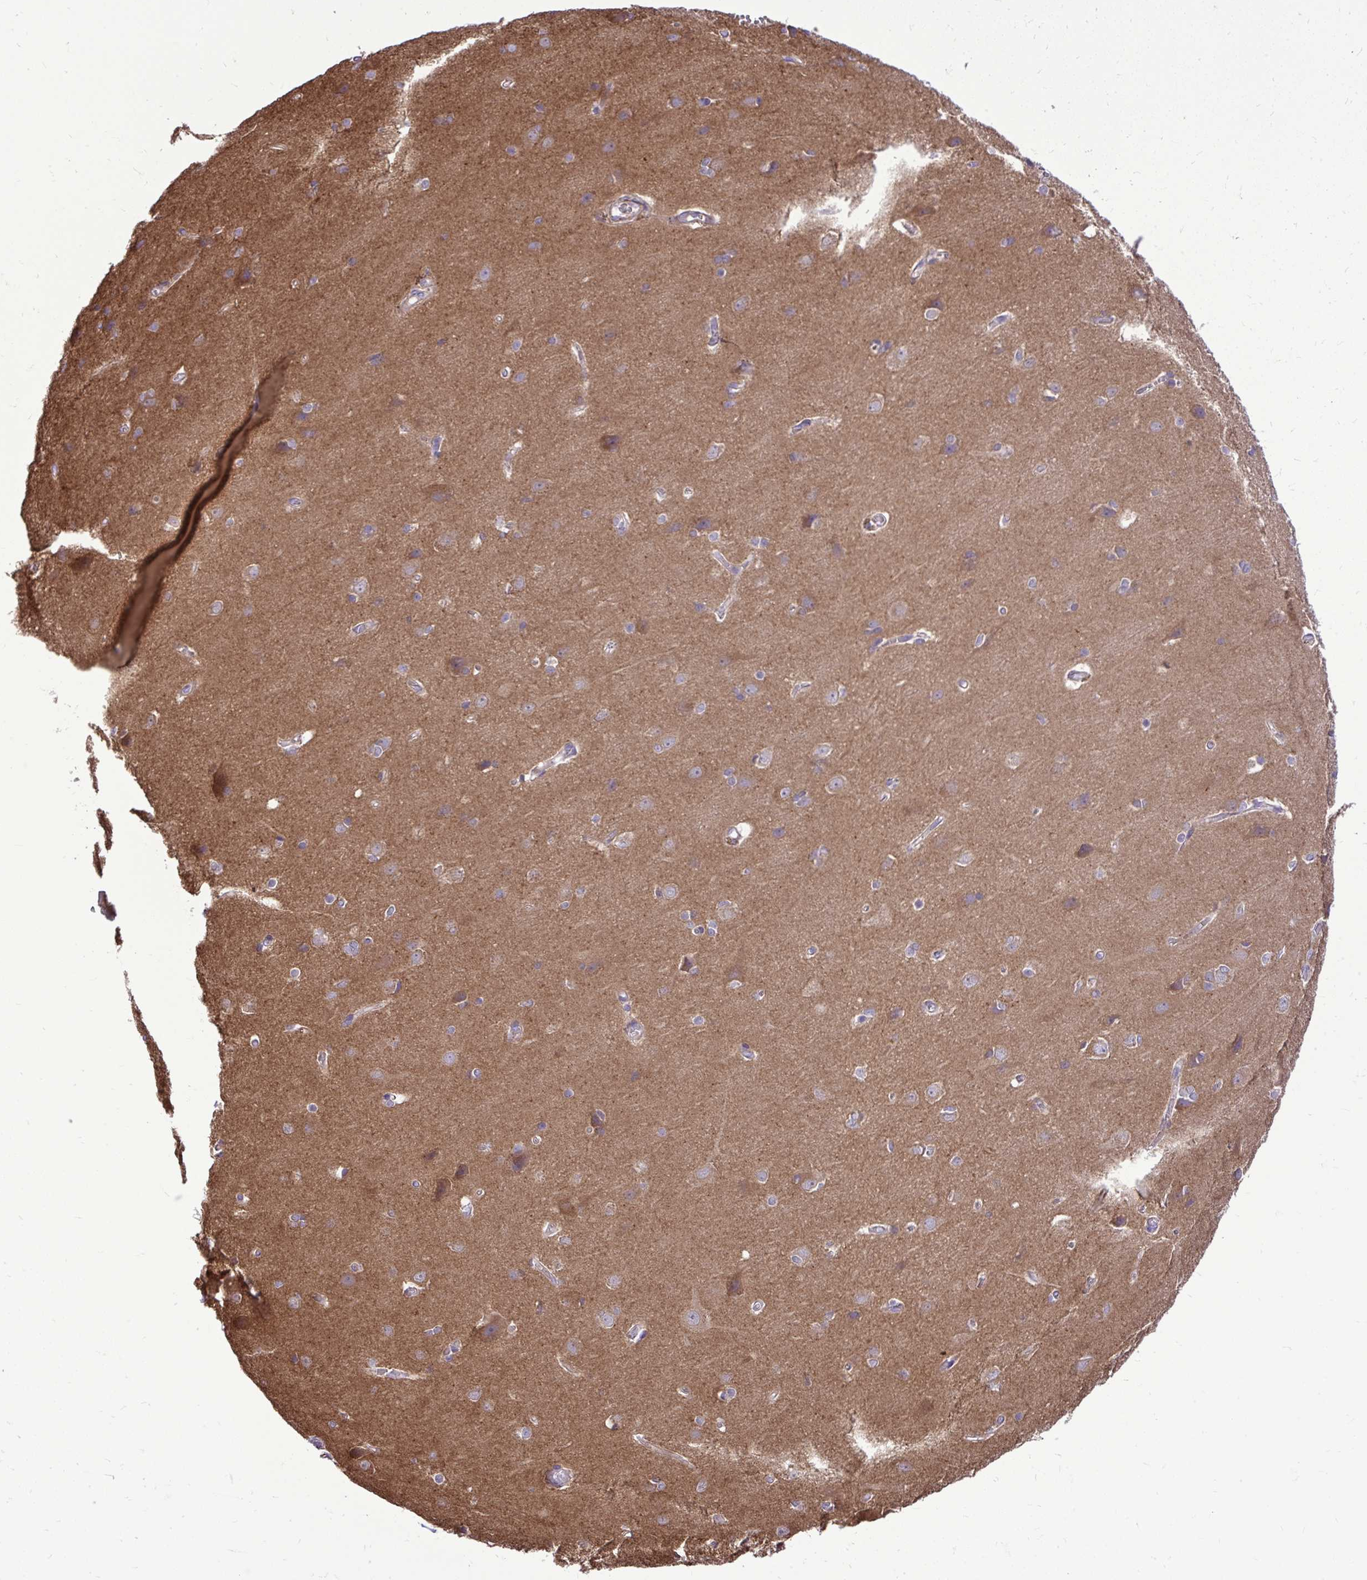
{"staining": {"intensity": "negative", "quantity": "none", "location": "none"}, "tissue": "cerebral cortex", "cell_type": "Endothelial cells", "image_type": "normal", "snomed": [{"axis": "morphology", "description": "Normal tissue, NOS"}, {"axis": "topography", "description": "Cerebral cortex"}], "caption": "Protein analysis of unremarkable cerebral cortex reveals no significant expression in endothelial cells.", "gene": "PAIP2", "patient": {"sex": "male", "age": 37}}